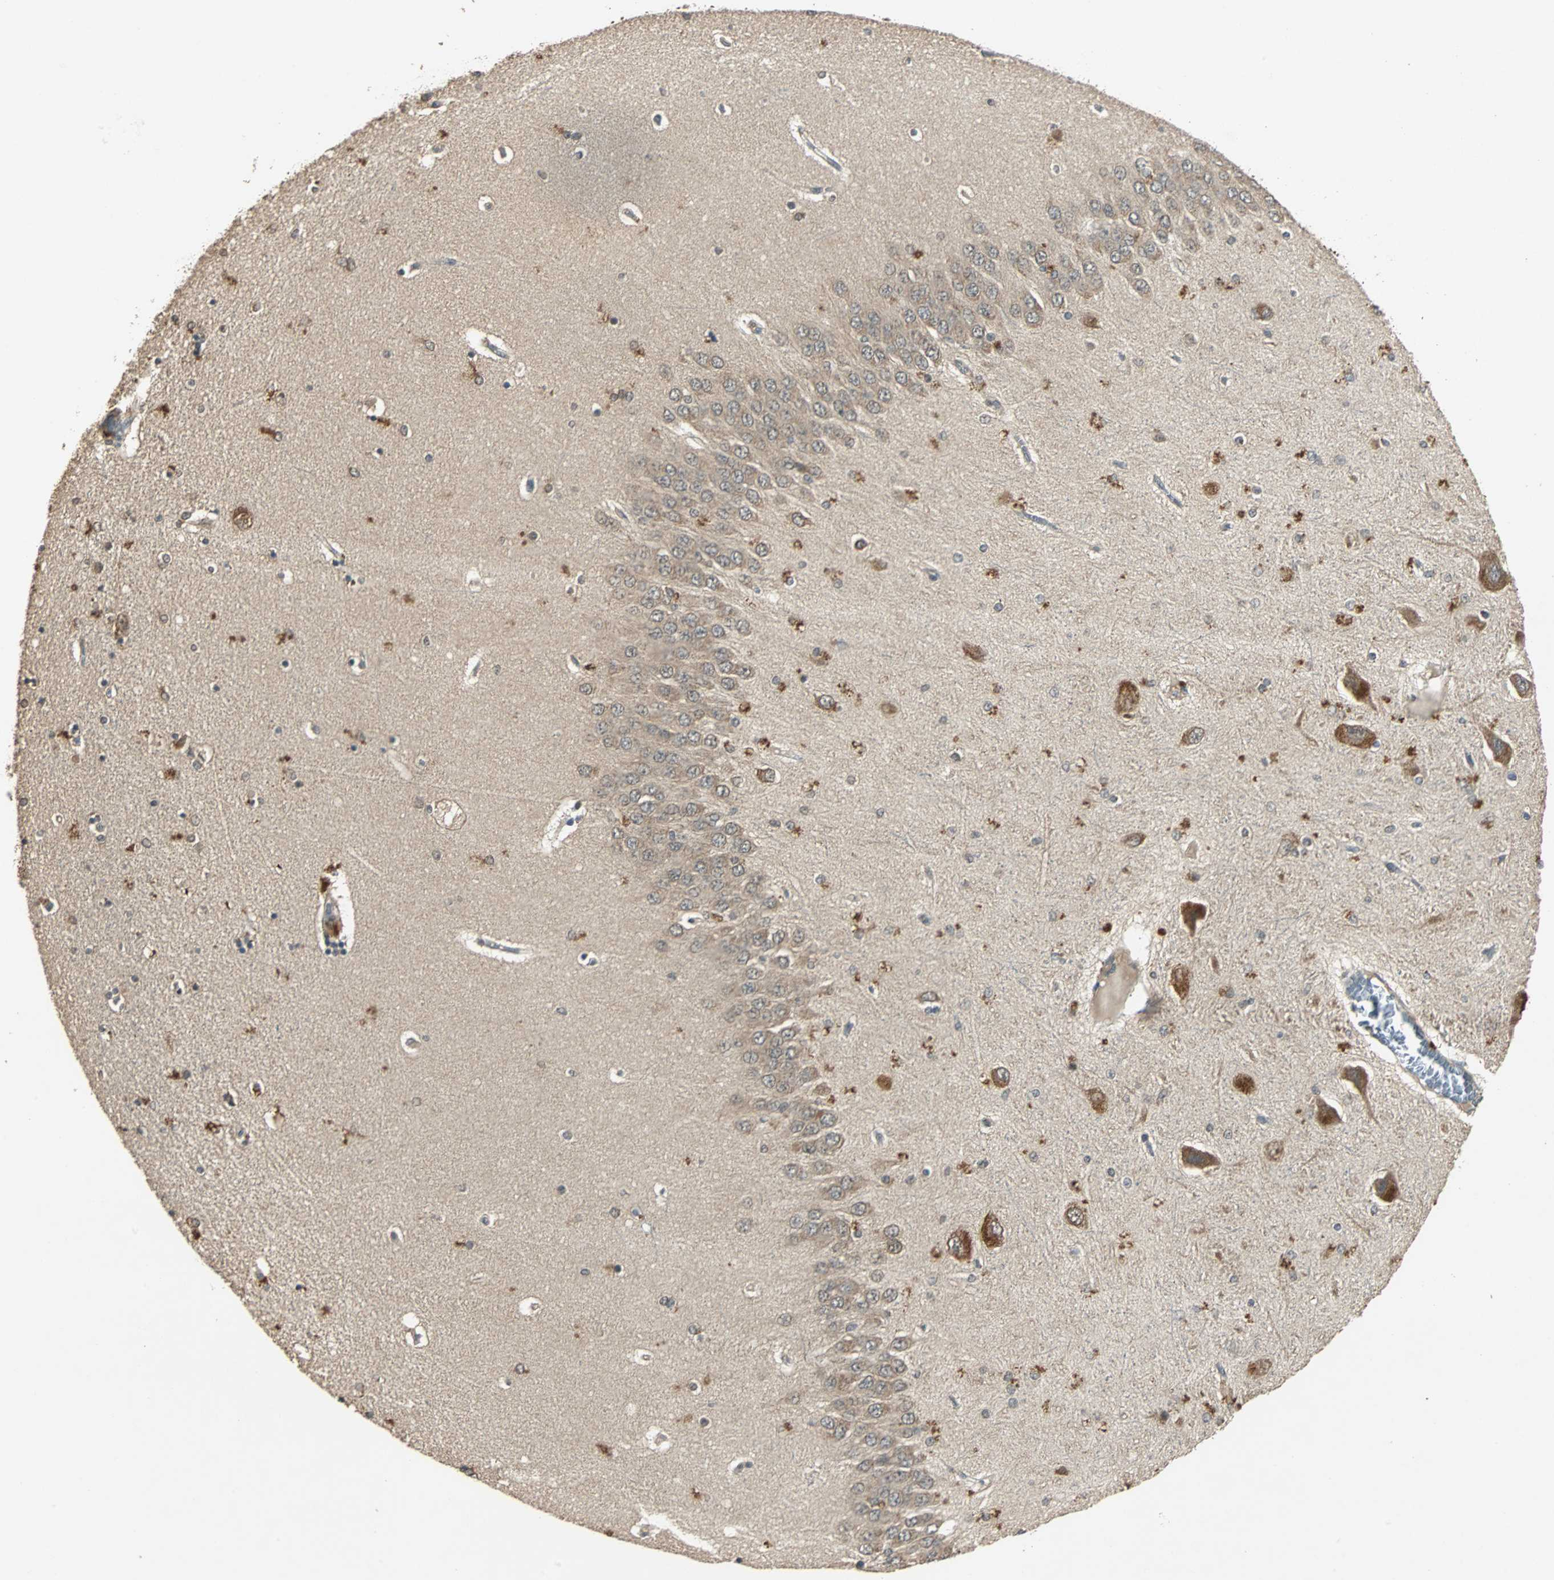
{"staining": {"intensity": "moderate", "quantity": "<25%", "location": "cytoplasmic/membranous"}, "tissue": "hippocampus", "cell_type": "Glial cells", "image_type": "normal", "snomed": [{"axis": "morphology", "description": "Normal tissue, NOS"}, {"axis": "topography", "description": "Hippocampus"}], "caption": "Moderate cytoplasmic/membranous staining is identified in about <25% of glial cells in benign hippocampus.", "gene": "ABHD2", "patient": {"sex": "female", "age": 54}}